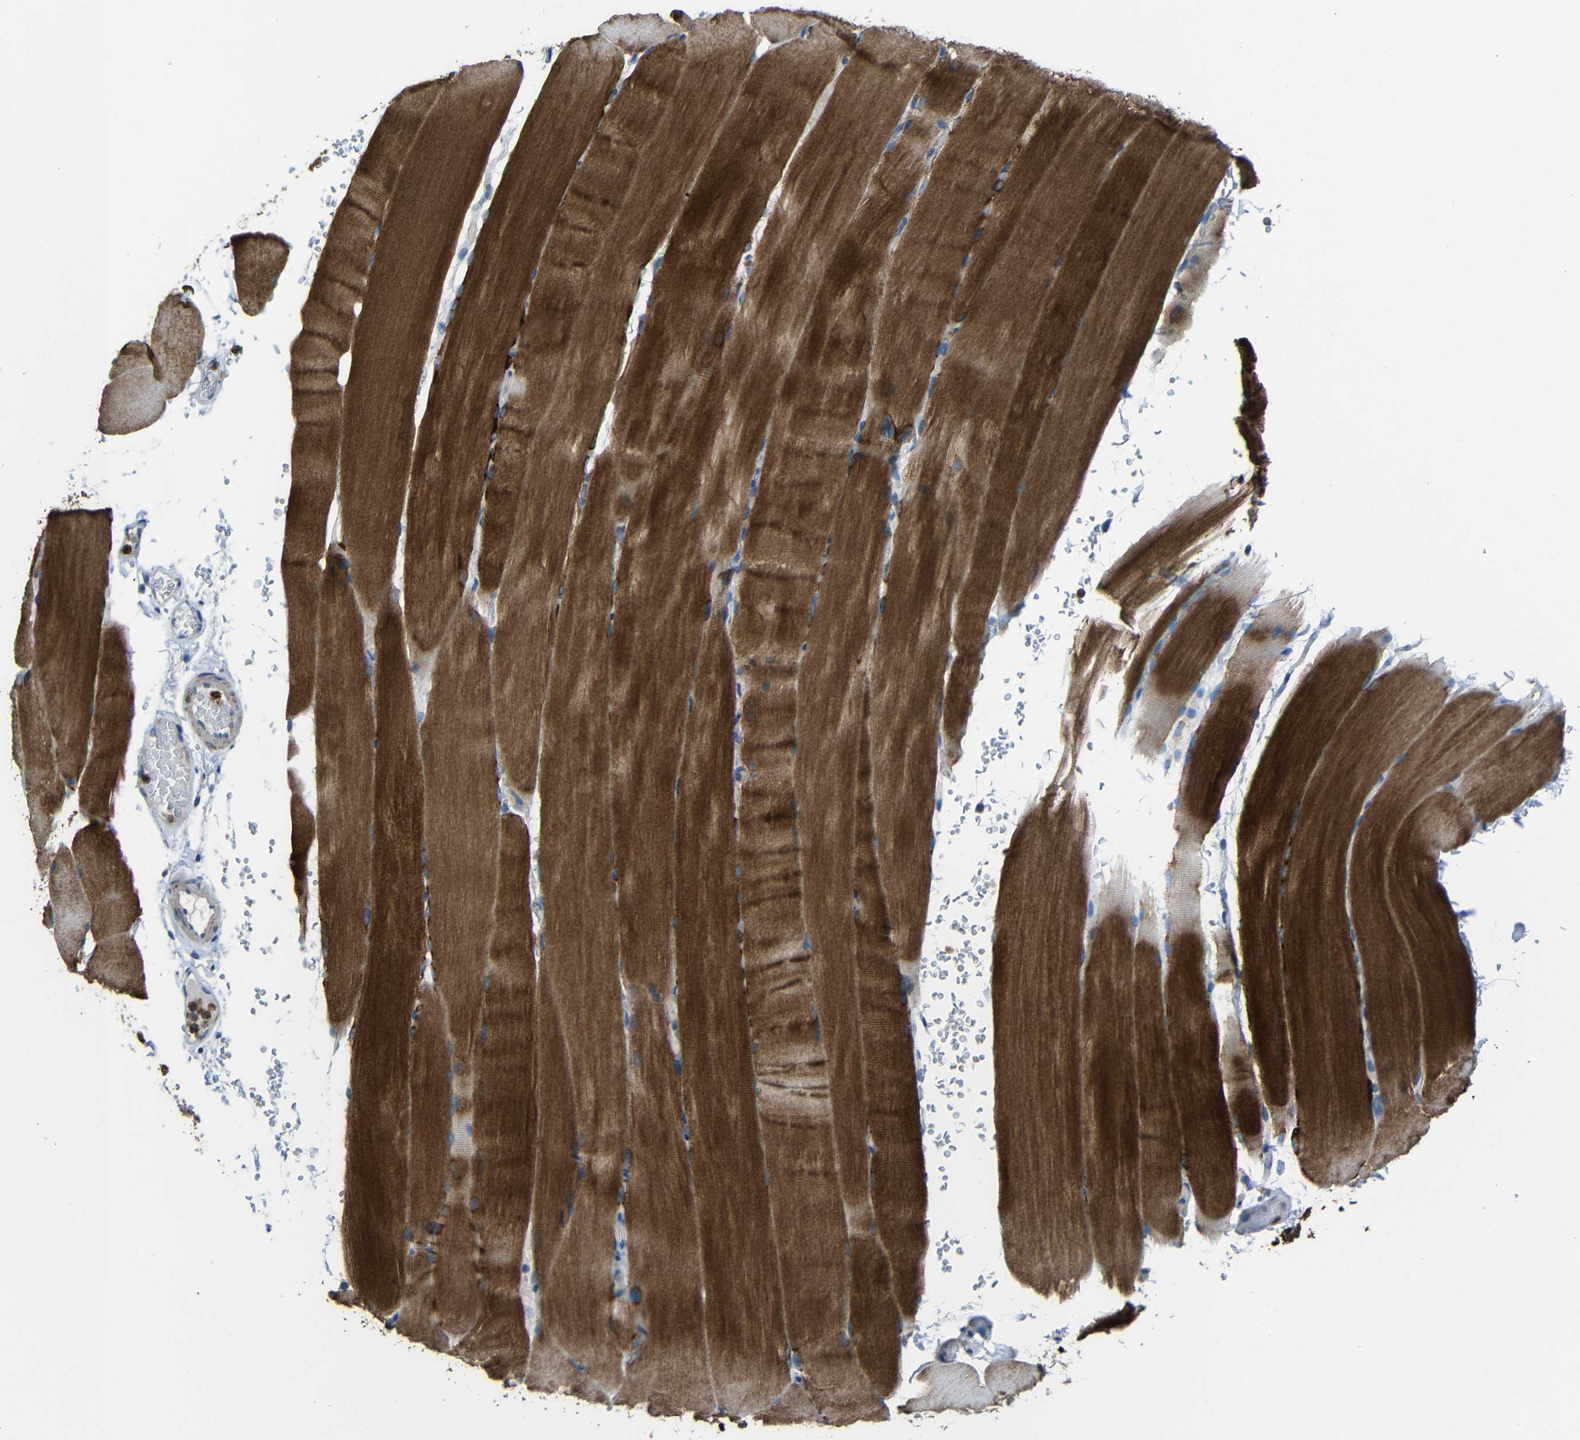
{"staining": {"intensity": "strong", "quantity": "25%-75%", "location": "cytoplasmic/membranous"}, "tissue": "skeletal muscle", "cell_type": "Myocytes", "image_type": "normal", "snomed": [{"axis": "morphology", "description": "Normal tissue, NOS"}, {"axis": "topography", "description": "Skeletal muscle"}, {"axis": "topography", "description": "Parathyroid gland"}], "caption": "The image exhibits immunohistochemical staining of unremarkable skeletal muscle. There is strong cytoplasmic/membranous positivity is present in about 25%-75% of myocytes.", "gene": "STBD1", "patient": {"sex": "female", "age": 37}}